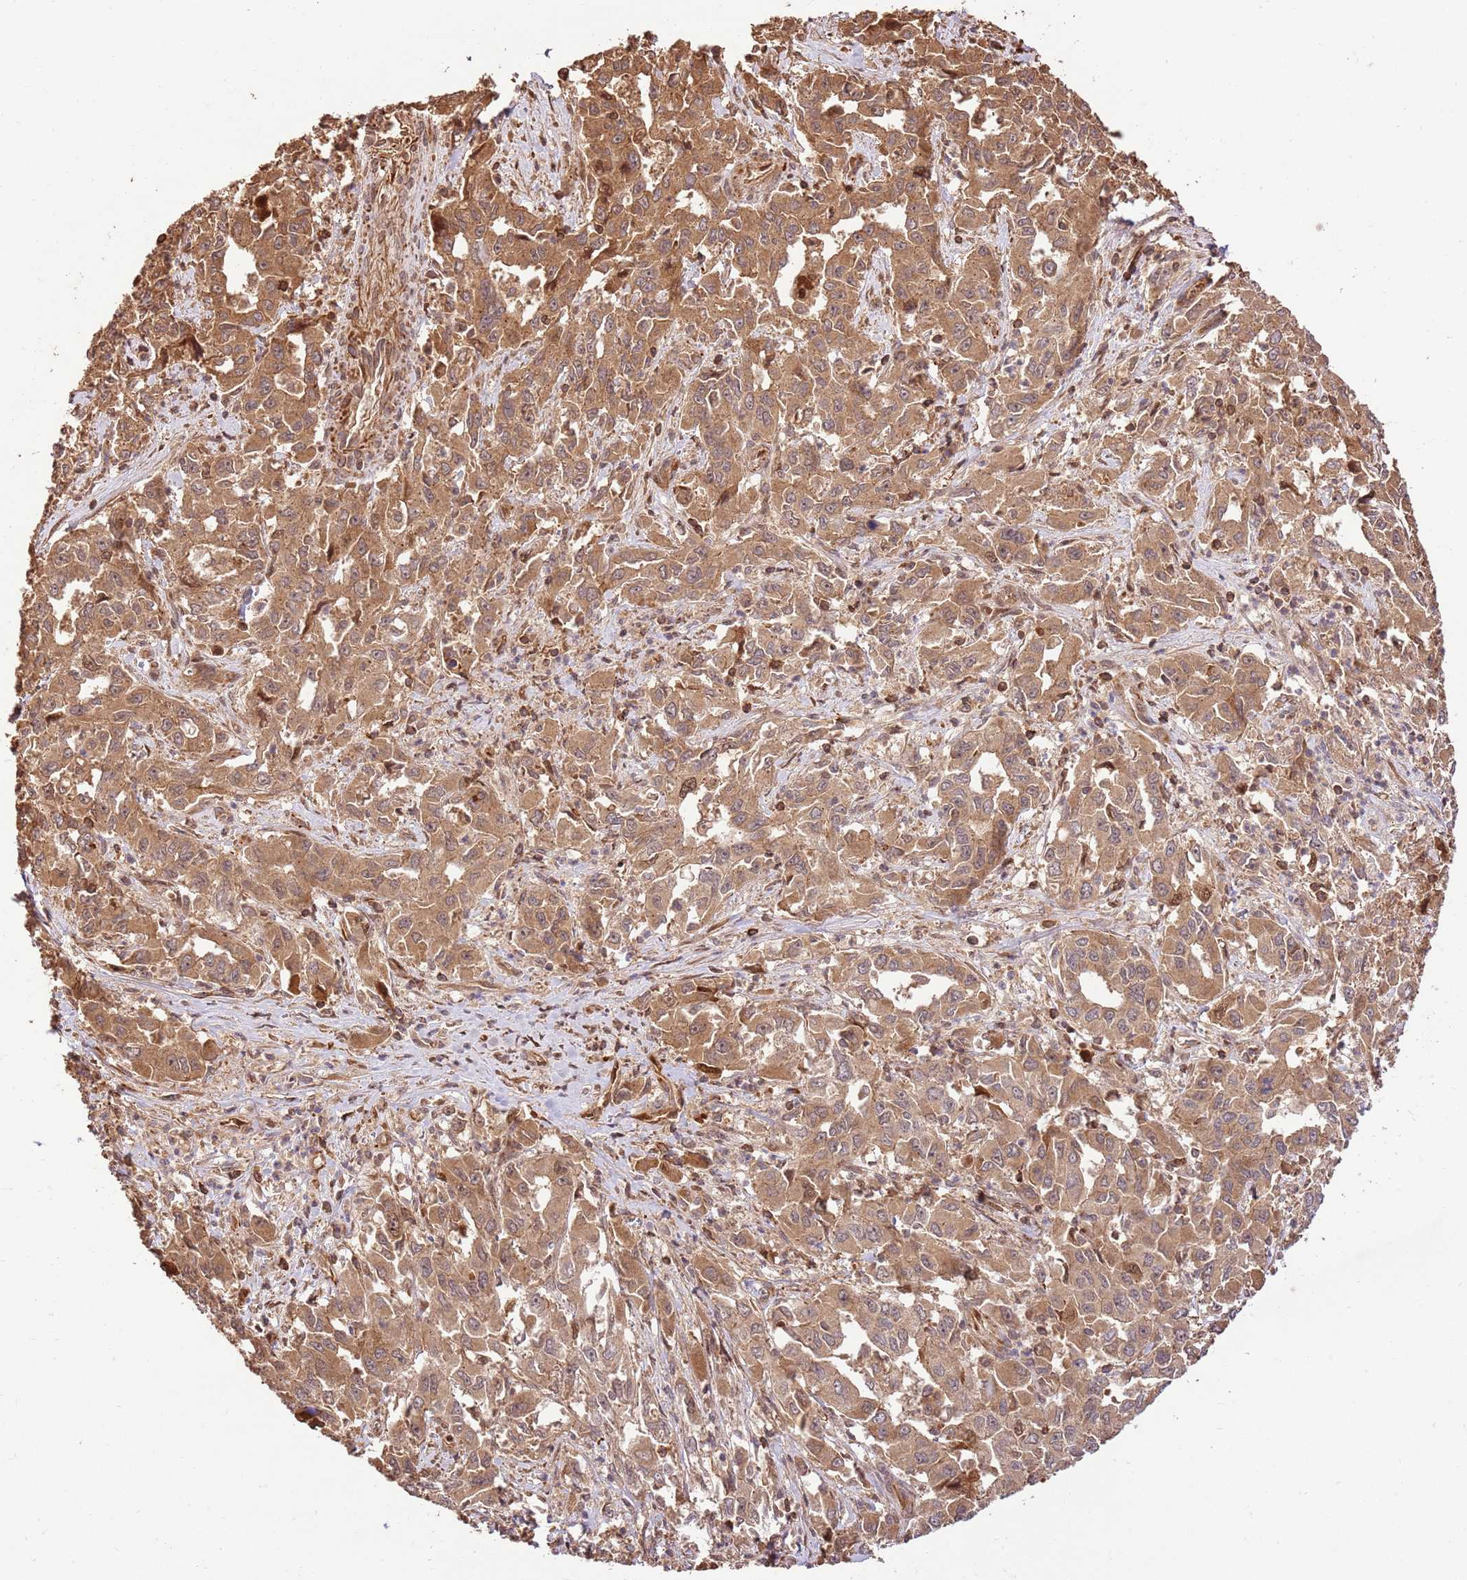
{"staining": {"intensity": "moderate", "quantity": ">75%", "location": "cytoplasmic/membranous"}, "tissue": "liver cancer", "cell_type": "Tumor cells", "image_type": "cancer", "snomed": [{"axis": "morphology", "description": "Carcinoma, Hepatocellular, NOS"}, {"axis": "topography", "description": "Liver"}], "caption": "Immunohistochemistry (DAB (3,3'-diaminobenzidine)) staining of liver hepatocellular carcinoma displays moderate cytoplasmic/membranous protein positivity in about >75% of tumor cells.", "gene": "KATNAL2", "patient": {"sex": "male", "age": 63}}